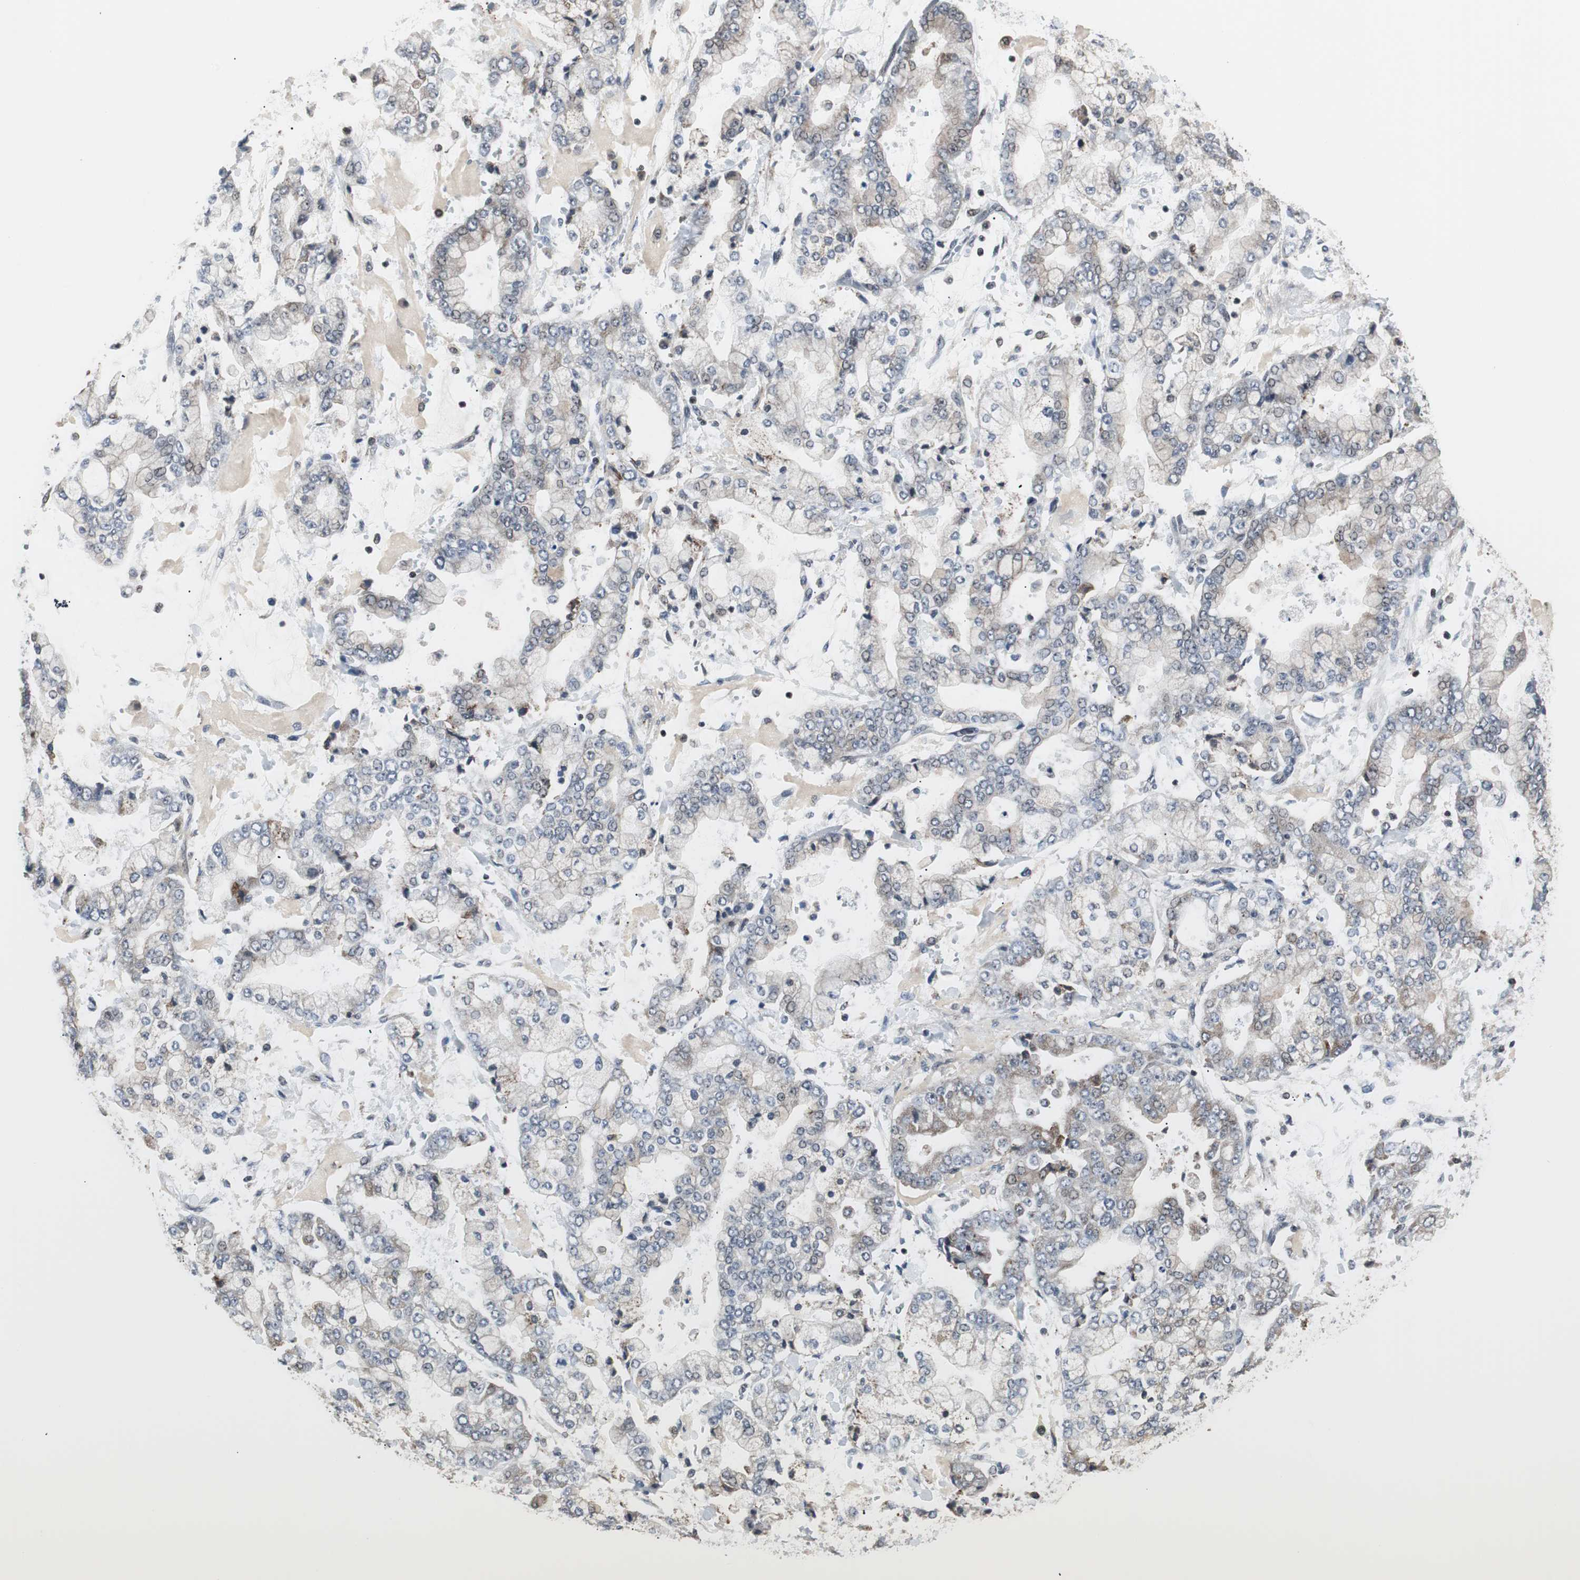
{"staining": {"intensity": "weak", "quantity": "<25%", "location": "cytoplasmic/membranous"}, "tissue": "stomach cancer", "cell_type": "Tumor cells", "image_type": "cancer", "snomed": [{"axis": "morphology", "description": "Adenocarcinoma, NOS"}, {"axis": "topography", "description": "Stomach"}], "caption": "High magnification brightfield microscopy of stomach cancer stained with DAB (brown) and counterstained with hematoxylin (blue): tumor cells show no significant expression.", "gene": "TERF2IP", "patient": {"sex": "male", "age": 76}}